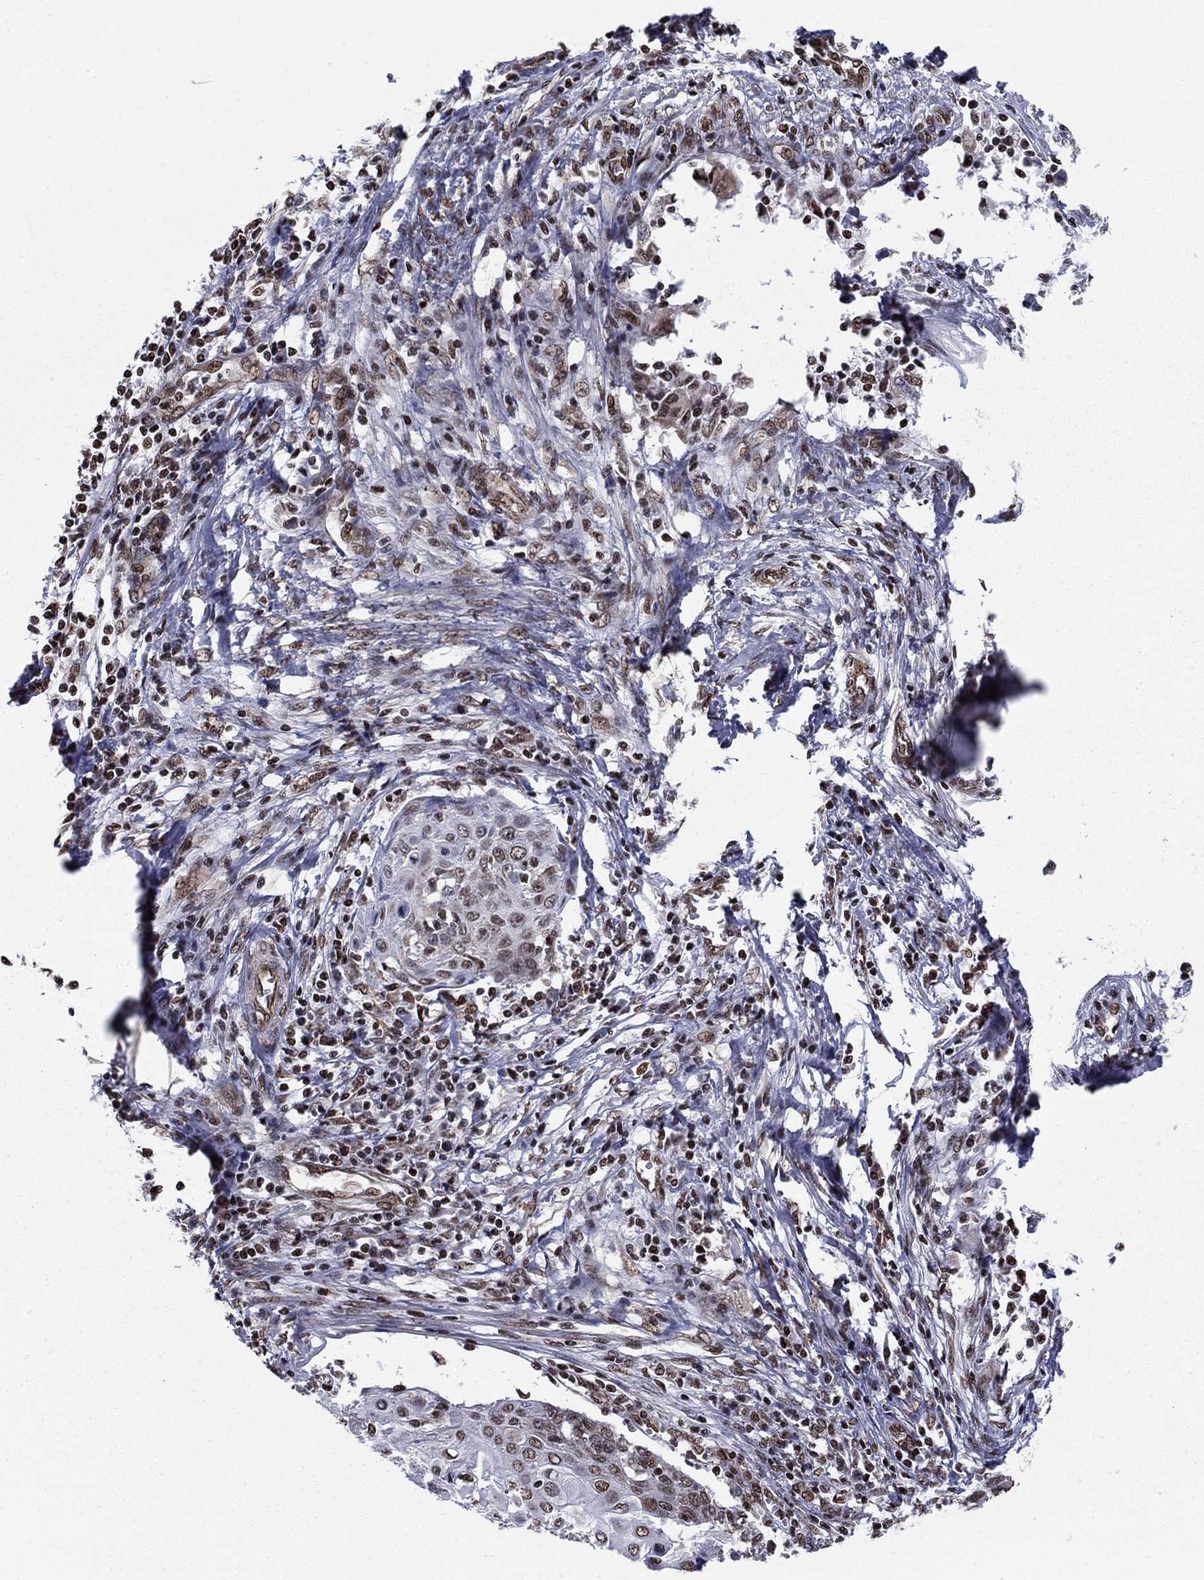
{"staining": {"intensity": "moderate", "quantity": ">75%", "location": "nuclear"}, "tissue": "cervical cancer", "cell_type": "Tumor cells", "image_type": "cancer", "snomed": [{"axis": "morphology", "description": "Squamous cell carcinoma, NOS"}, {"axis": "topography", "description": "Cervix"}], "caption": "Brown immunohistochemical staining in human cervical cancer (squamous cell carcinoma) shows moderate nuclear positivity in approximately >75% of tumor cells.", "gene": "N4BP2", "patient": {"sex": "female", "age": 39}}